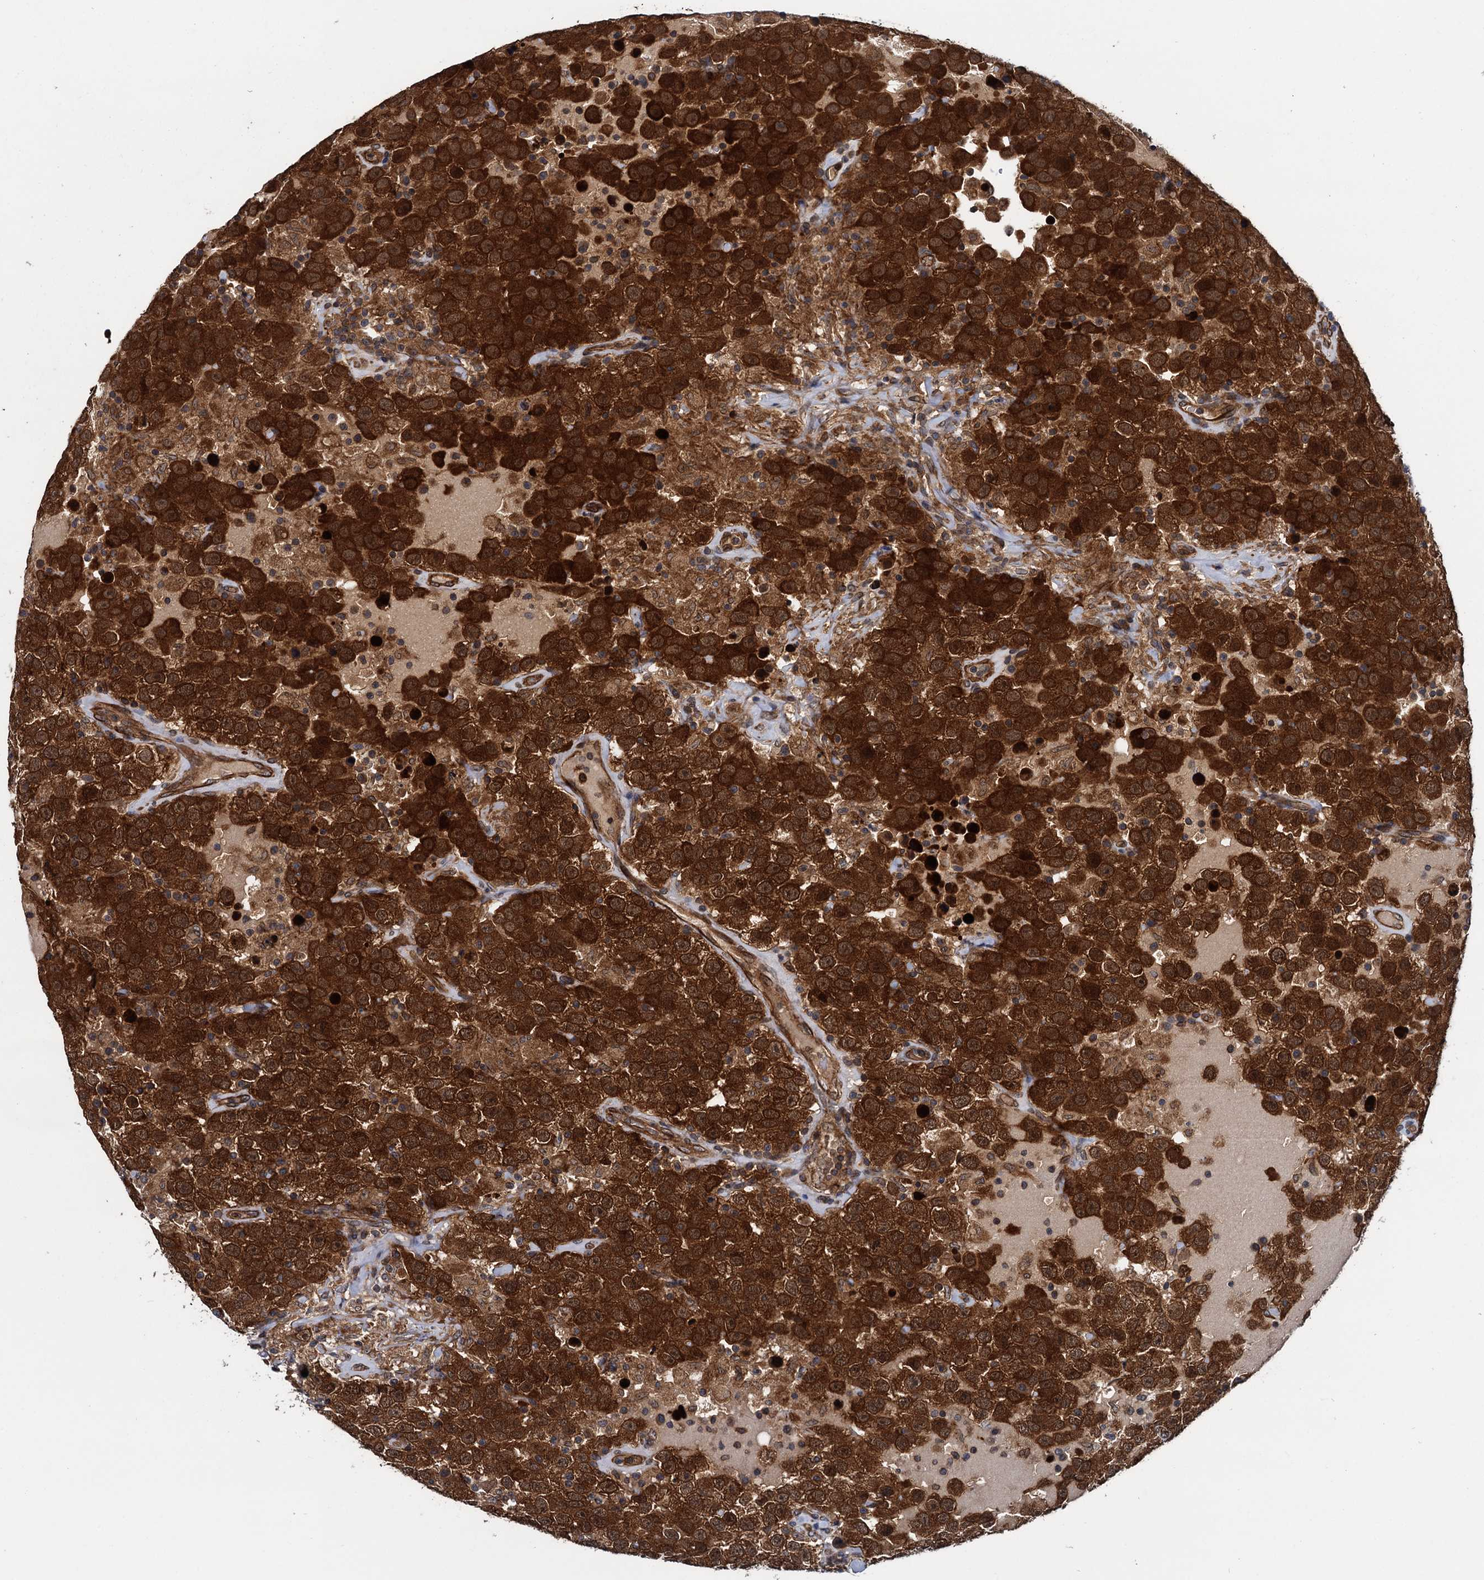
{"staining": {"intensity": "strong", "quantity": ">75%", "location": "cytoplasmic/membranous,nuclear"}, "tissue": "testis cancer", "cell_type": "Tumor cells", "image_type": "cancer", "snomed": [{"axis": "morphology", "description": "Seminoma, NOS"}, {"axis": "topography", "description": "Testis"}], "caption": "A brown stain highlights strong cytoplasmic/membranous and nuclear expression of a protein in human testis seminoma tumor cells.", "gene": "ZFYVE19", "patient": {"sex": "male", "age": 41}}